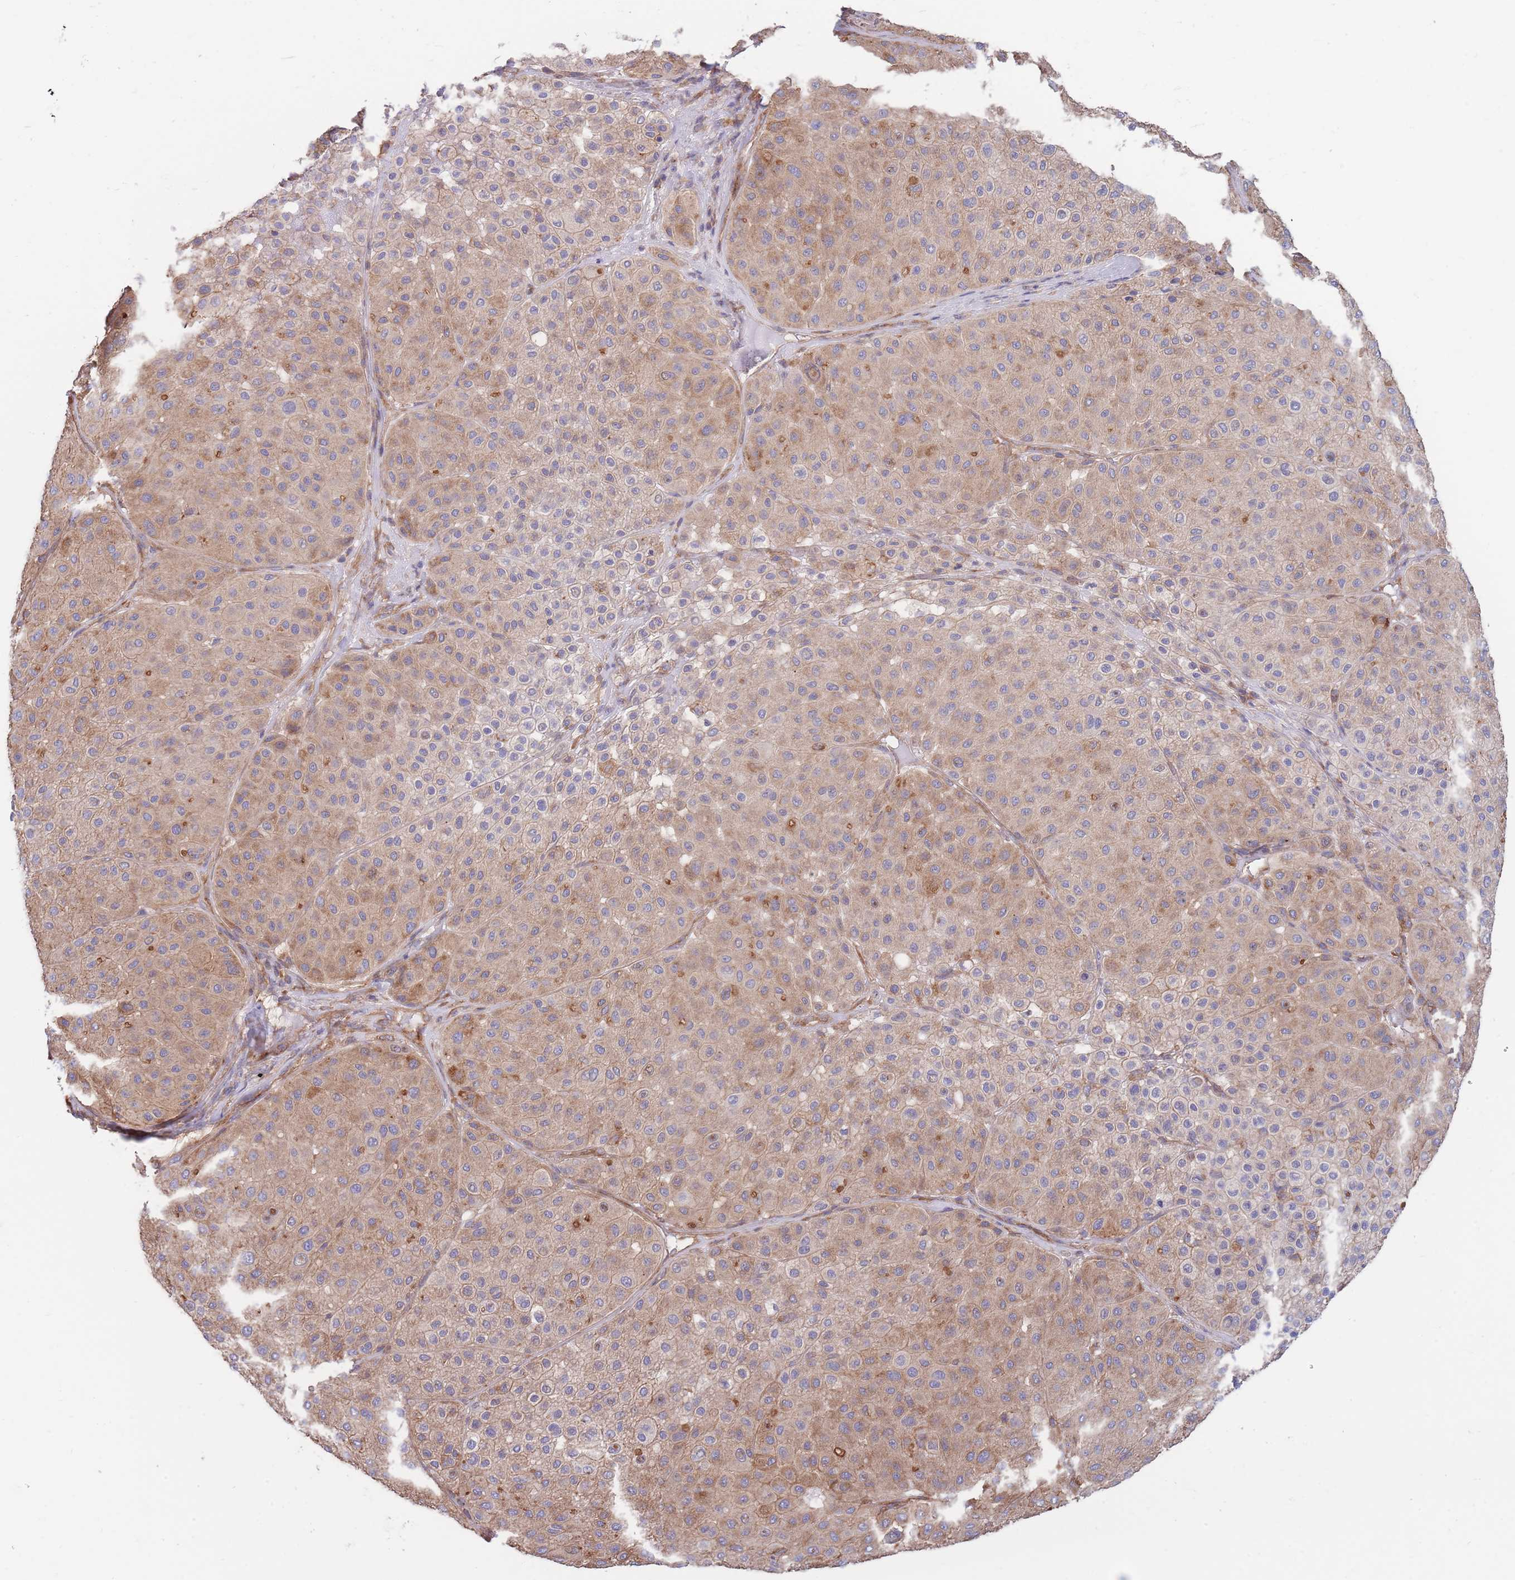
{"staining": {"intensity": "moderate", "quantity": ">75%", "location": "cytoplasmic/membranous"}, "tissue": "melanoma", "cell_type": "Tumor cells", "image_type": "cancer", "snomed": [{"axis": "morphology", "description": "Malignant melanoma, Metastatic site"}, {"axis": "topography", "description": "Smooth muscle"}], "caption": "Malignant melanoma (metastatic site) stained with immunohistochemistry (IHC) demonstrates moderate cytoplasmic/membranous staining in approximately >75% of tumor cells. (IHC, brightfield microscopy, high magnification).", "gene": "LRRN4CL", "patient": {"sex": "male", "age": 41}}